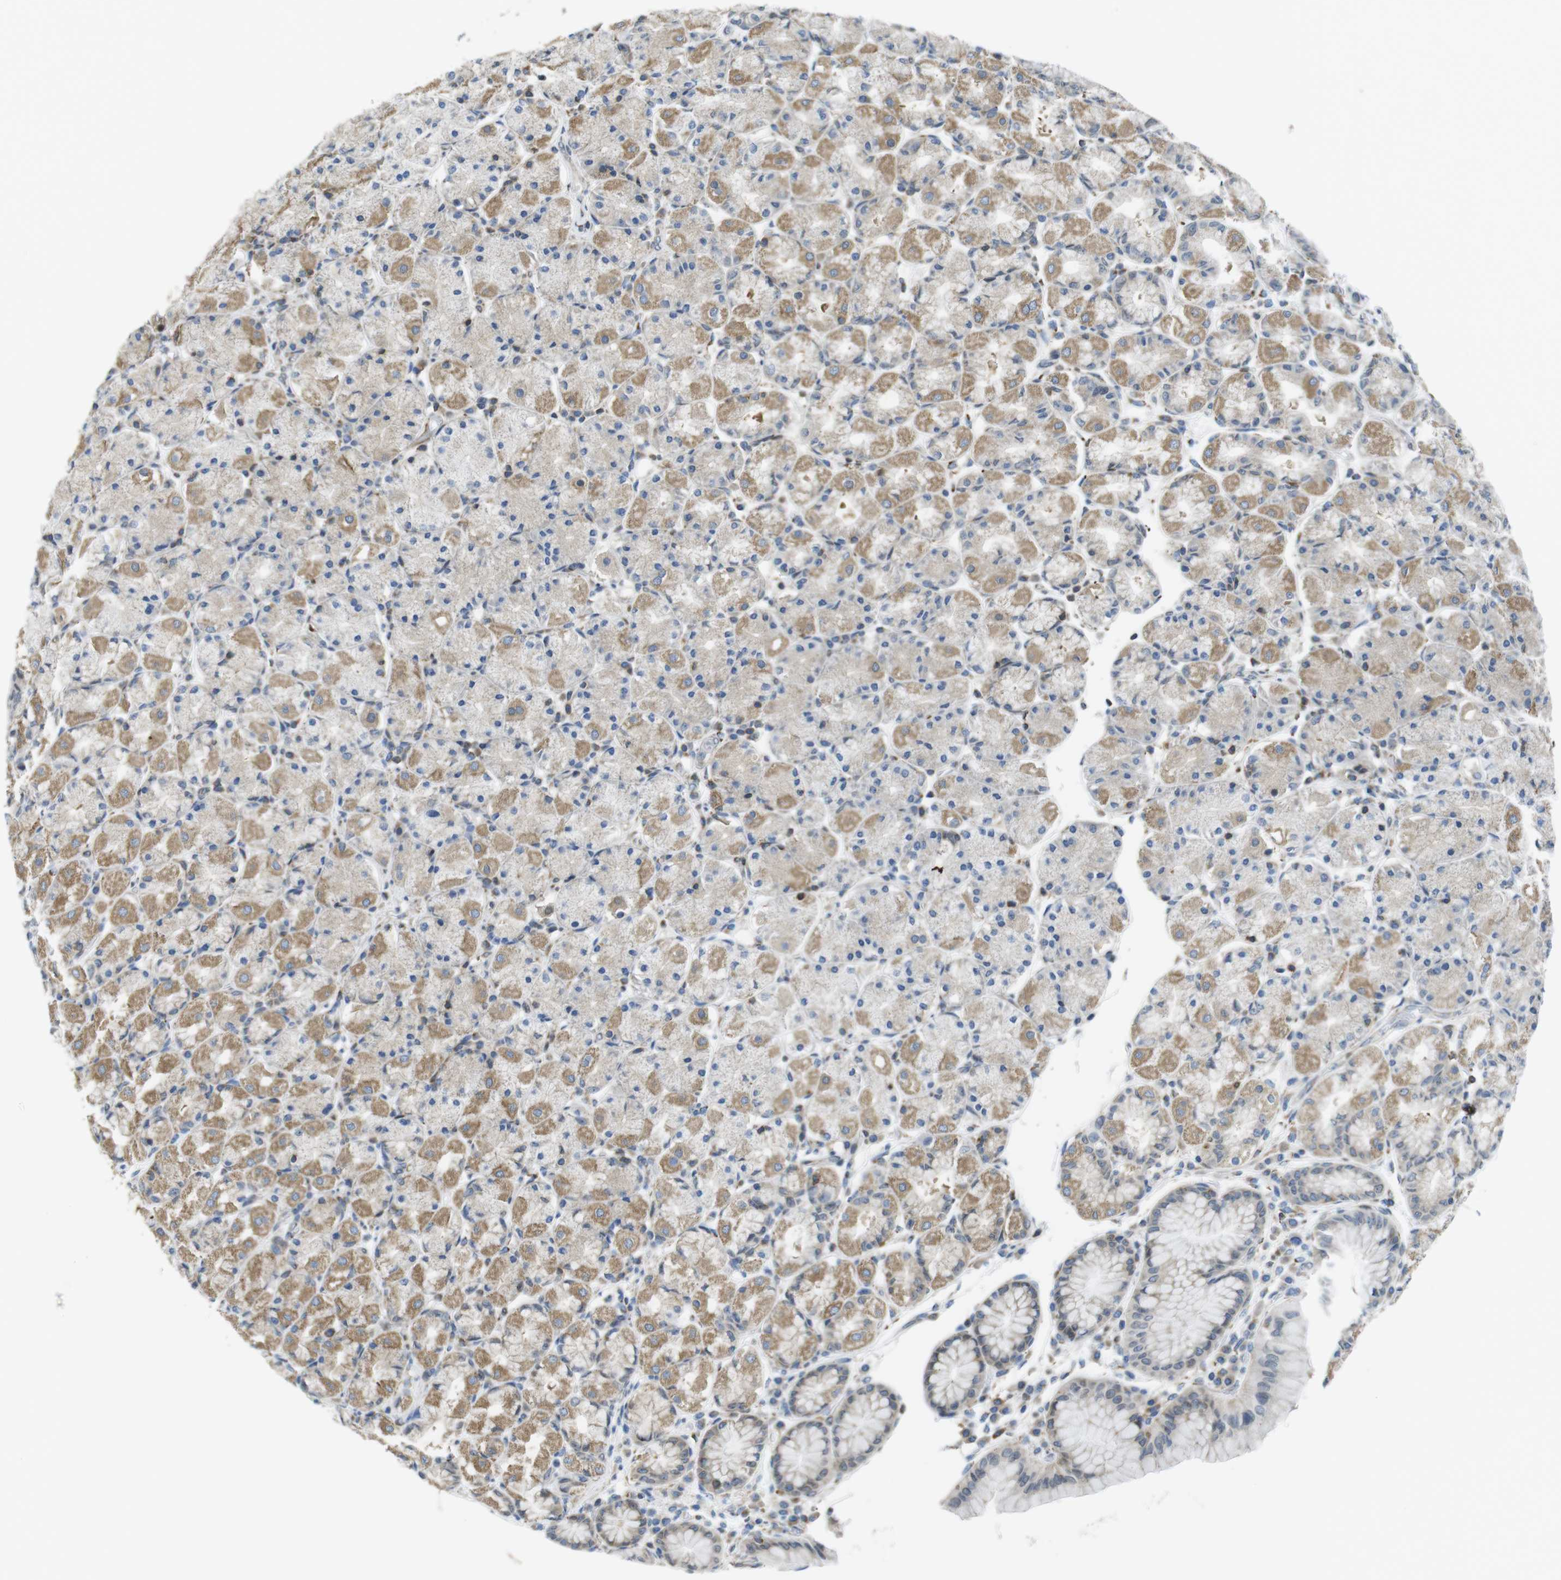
{"staining": {"intensity": "moderate", "quantity": "25%-75%", "location": "cytoplasmic/membranous"}, "tissue": "stomach", "cell_type": "Glandular cells", "image_type": "normal", "snomed": [{"axis": "morphology", "description": "Normal tissue, NOS"}, {"axis": "topography", "description": "Stomach, upper"}], "caption": "Glandular cells show medium levels of moderate cytoplasmic/membranous staining in about 25%-75% of cells in normal human stomach. The protein of interest is shown in brown color, while the nuclei are stained blue.", "gene": "KCNE3", "patient": {"sex": "male", "age": 68}}